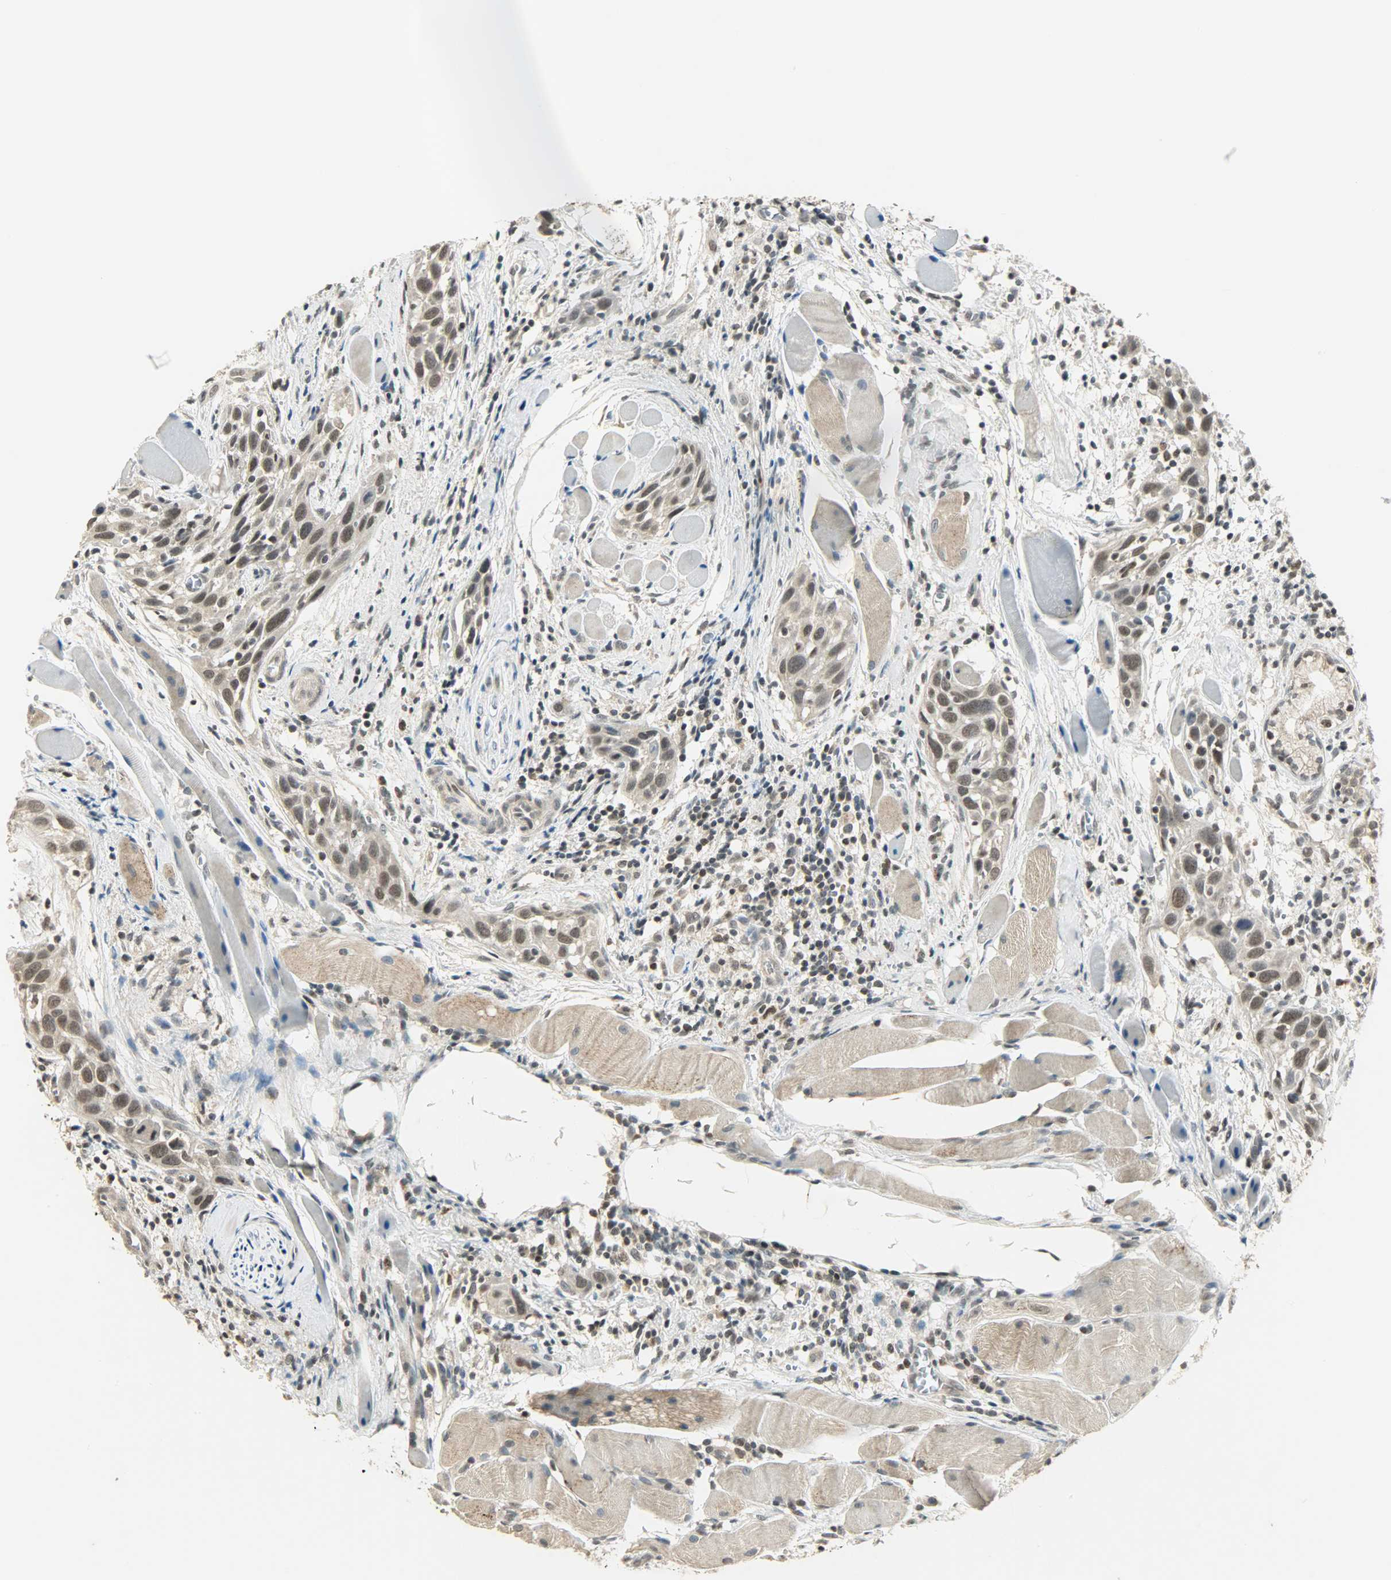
{"staining": {"intensity": "moderate", "quantity": "25%-75%", "location": "nuclear"}, "tissue": "head and neck cancer", "cell_type": "Tumor cells", "image_type": "cancer", "snomed": [{"axis": "morphology", "description": "Squamous cell carcinoma, NOS"}, {"axis": "topography", "description": "Oral tissue"}, {"axis": "topography", "description": "Head-Neck"}], "caption": "An IHC image of neoplastic tissue is shown. Protein staining in brown labels moderate nuclear positivity in head and neck cancer within tumor cells. The staining was performed using DAB (3,3'-diaminobenzidine), with brown indicating positive protein expression. Nuclei are stained blue with hematoxylin.", "gene": "SMARCA5", "patient": {"sex": "female", "age": 50}}